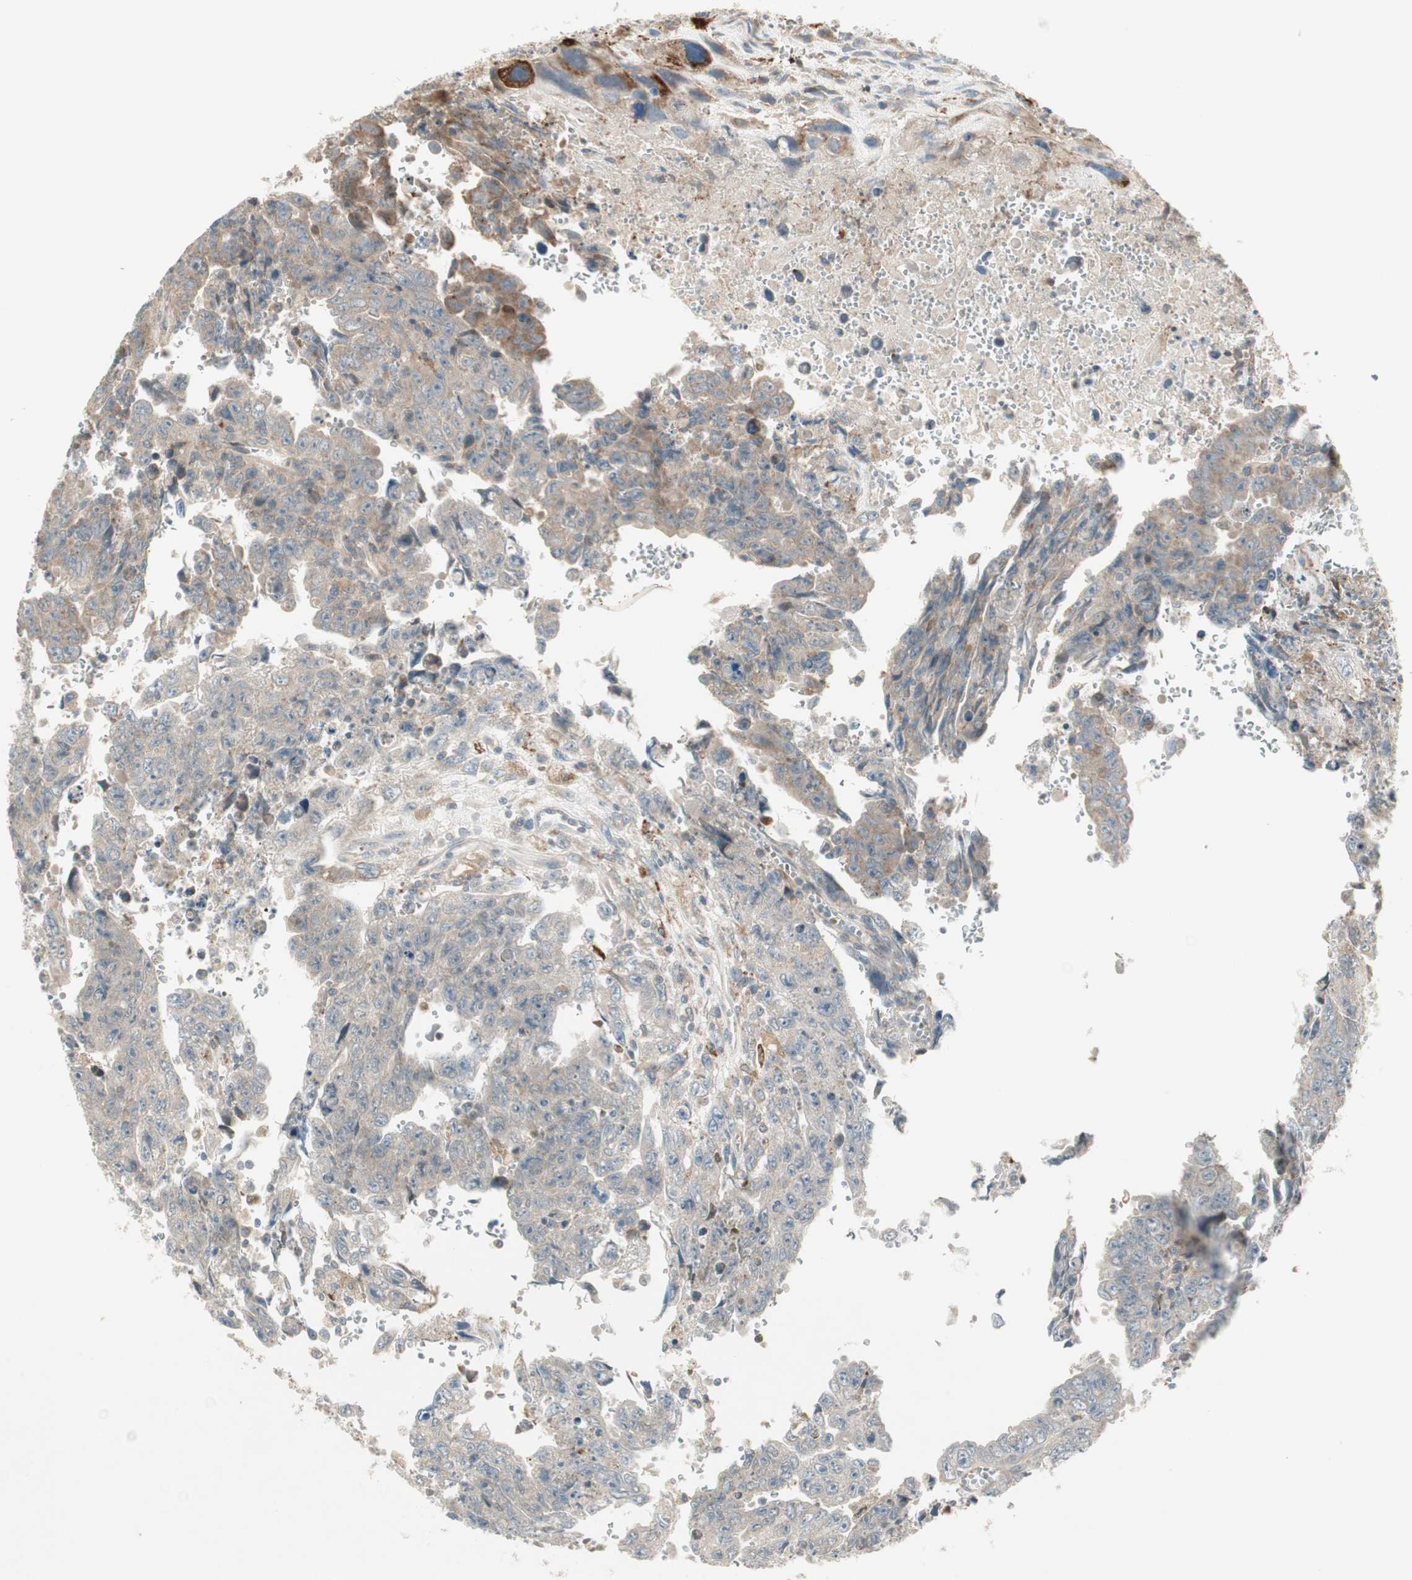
{"staining": {"intensity": "weak", "quantity": ">75%", "location": "cytoplasmic/membranous"}, "tissue": "testis cancer", "cell_type": "Tumor cells", "image_type": "cancer", "snomed": [{"axis": "morphology", "description": "Carcinoma, Embryonal, NOS"}, {"axis": "topography", "description": "Testis"}], "caption": "Immunohistochemistry (IHC) histopathology image of neoplastic tissue: human testis embryonal carcinoma stained using IHC shows low levels of weak protein expression localized specifically in the cytoplasmic/membranous of tumor cells, appearing as a cytoplasmic/membranous brown color.", "gene": "SFRP1", "patient": {"sex": "male", "age": 28}}